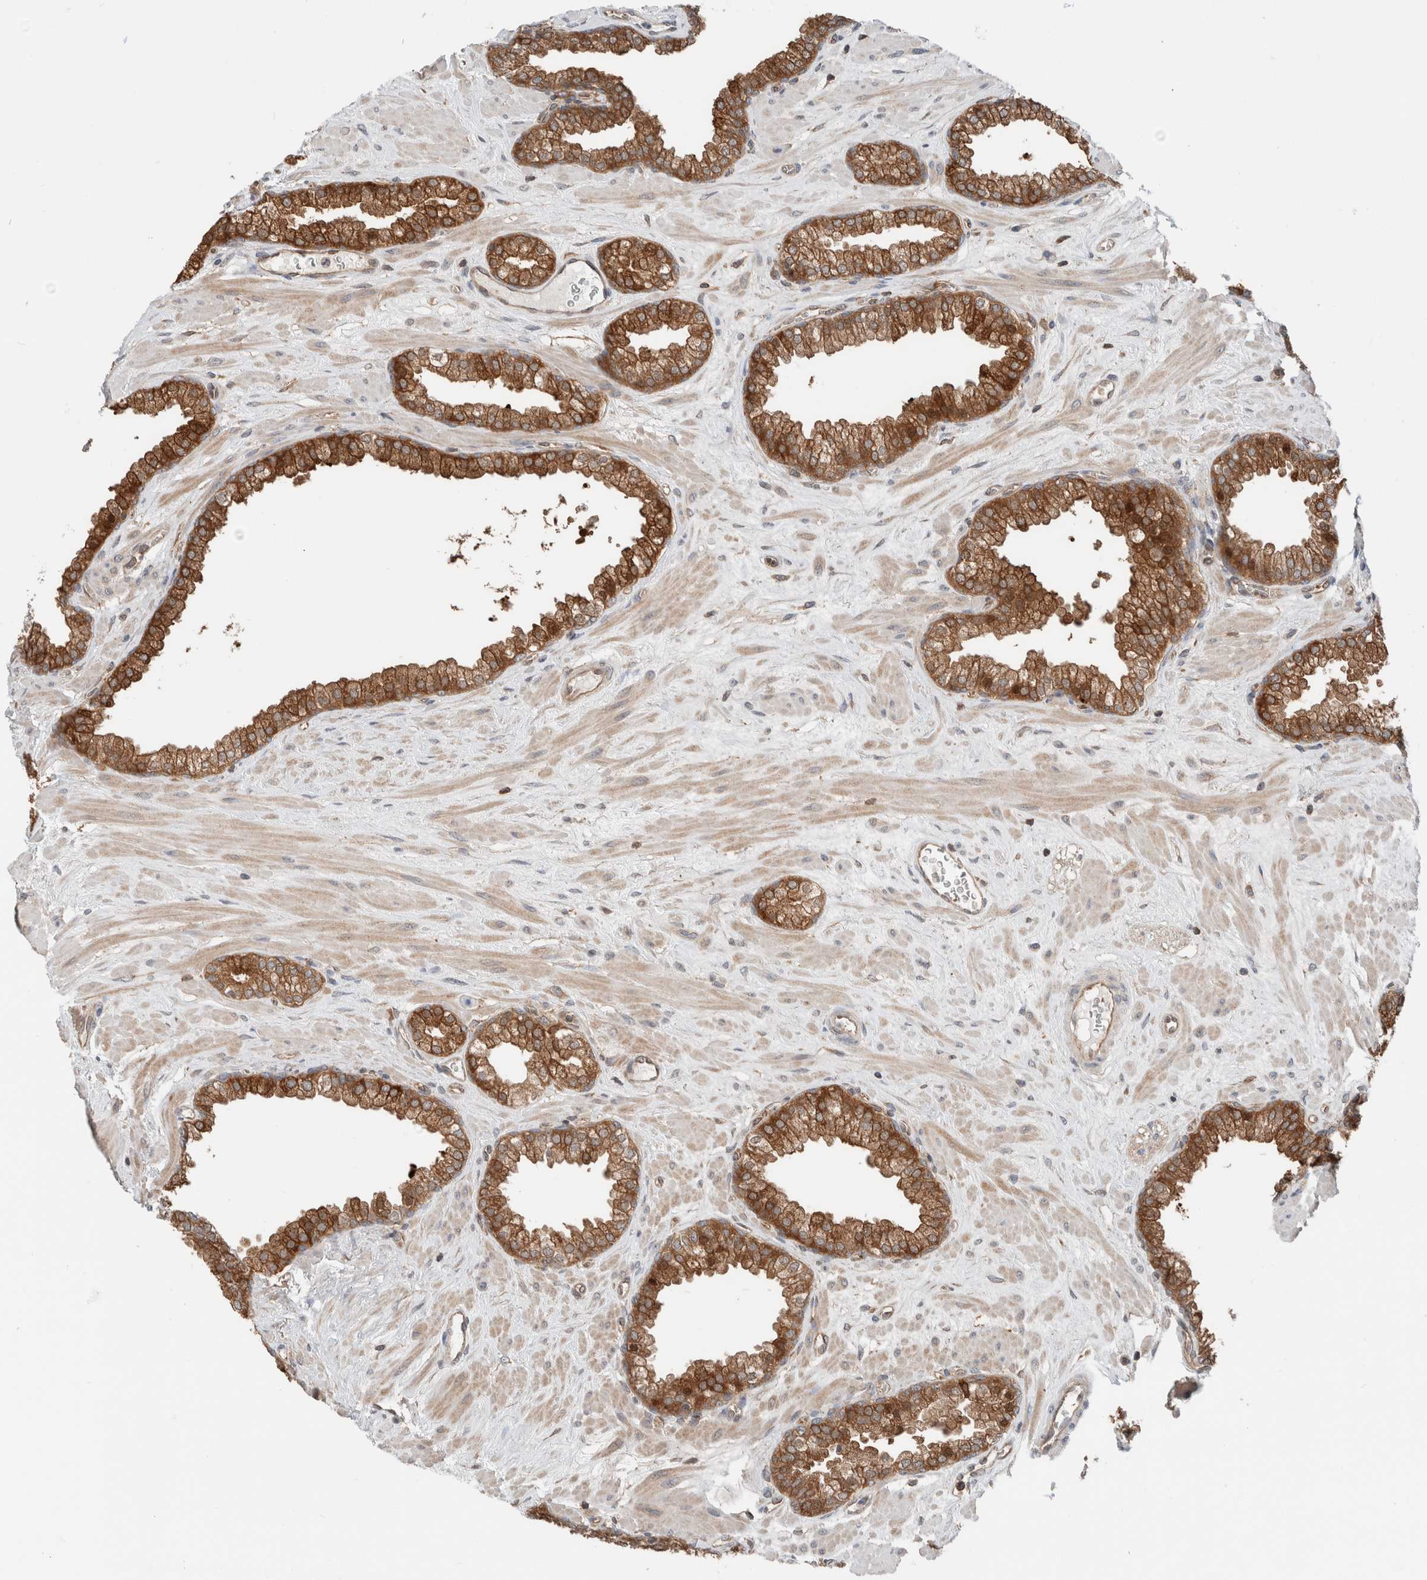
{"staining": {"intensity": "strong", "quantity": ">75%", "location": "cytoplasmic/membranous"}, "tissue": "prostate", "cell_type": "Glandular cells", "image_type": "normal", "snomed": [{"axis": "morphology", "description": "Normal tissue, NOS"}, {"axis": "morphology", "description": "Urothelial carcinoma, Low grade"}, {"axis": "topography", "description": "Urinary bladder"}, {"axis": "topography", "description": "Prostate"}], "caption": "Prostate was stained to show a protein in brown. There is high levels of strong cytoplasmic/membranous staining in about >75% of glandular cells. (DAB IHC with brightfield microscopy, high magnification).", "gene": "XPNPEP1", "patient": {"sex": "male", "age": 60}}